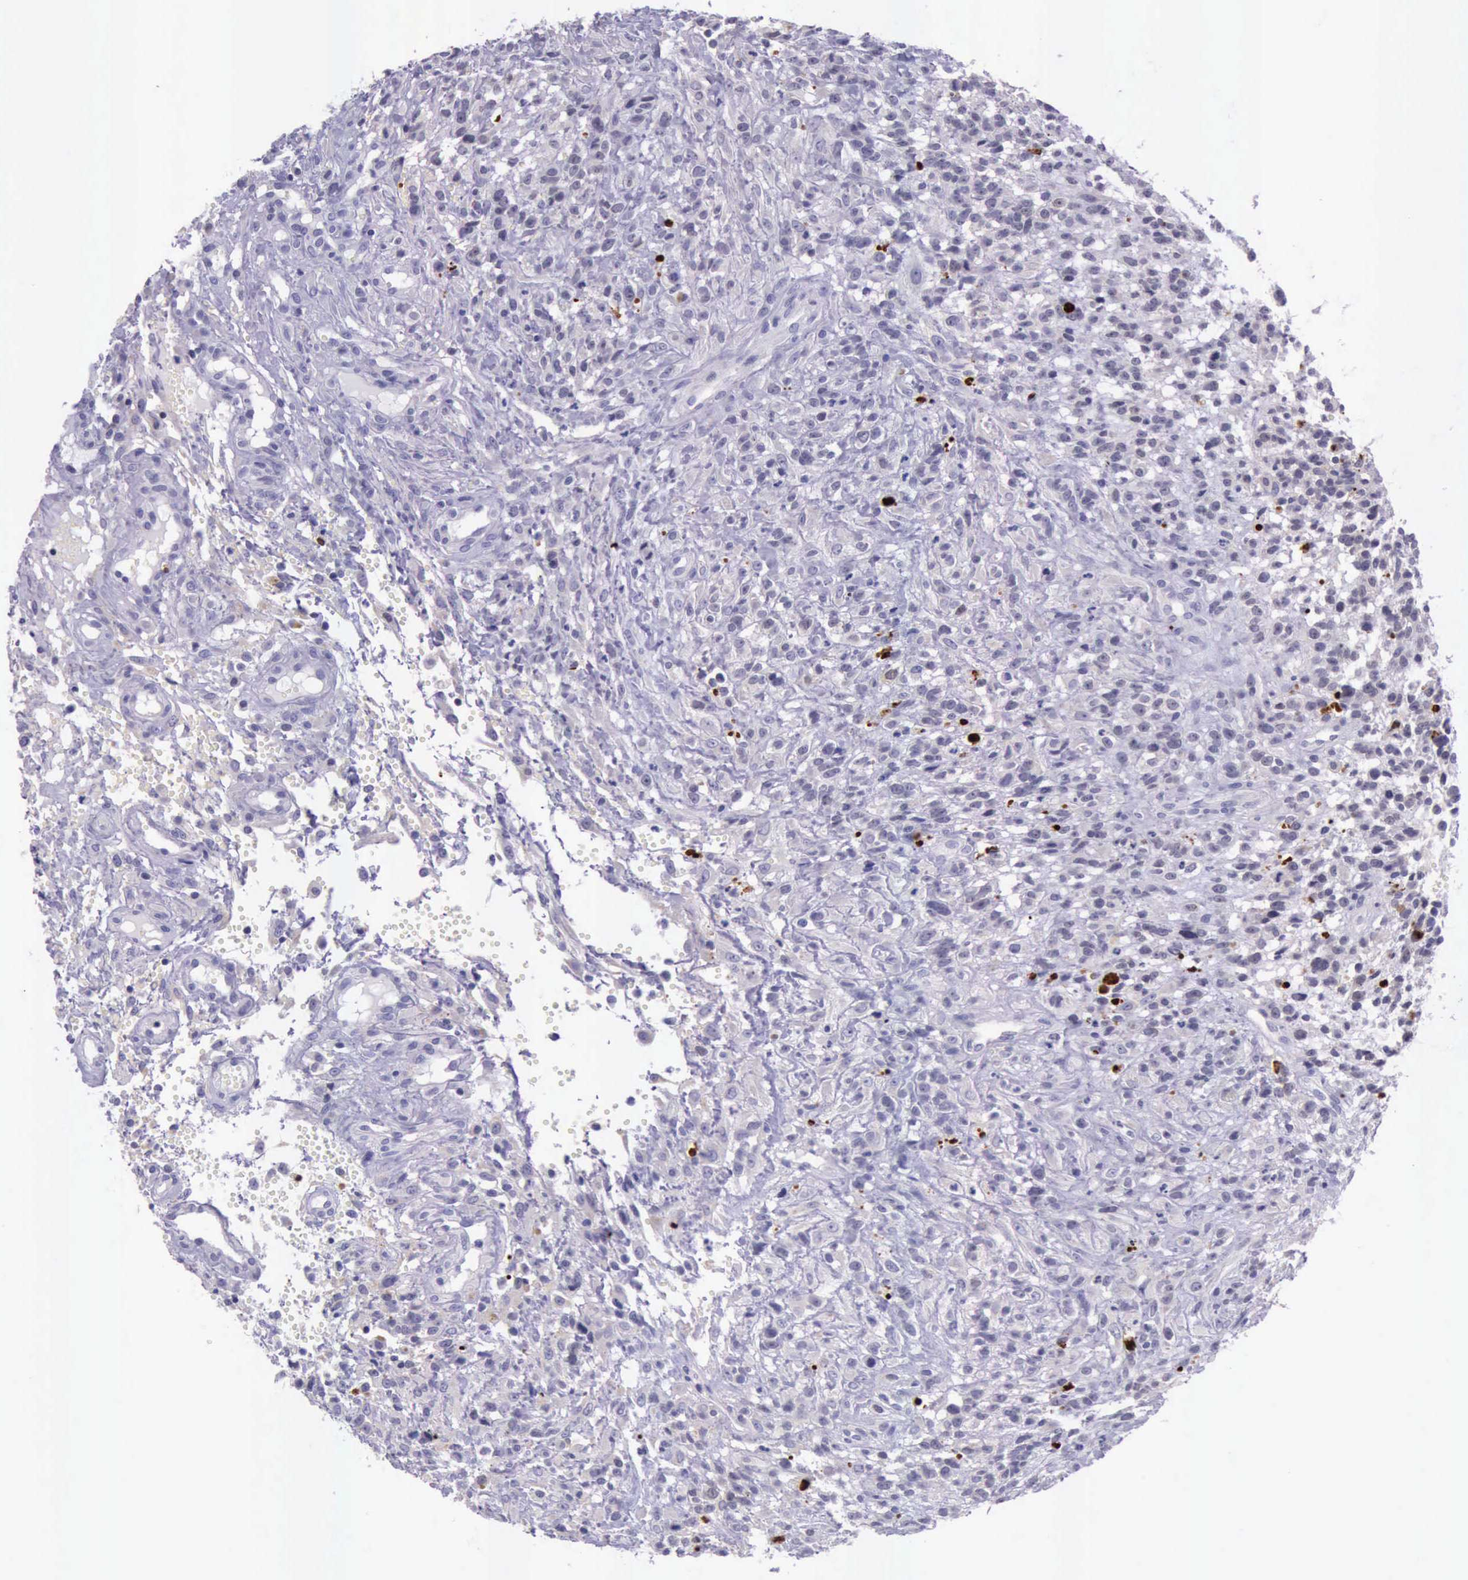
{"staining": {"intensity": "strong", "quantity": "<25%", "location": "nuclear"}, "tissue": "glioma", "cell_type": "Tumor cells", "image_type": "cancer", "snomed": [{"axis": "morphology", "description": "Glioma, malignant, High grade"}, {"axis": "topography", "description": "Brain"}], "caption": "A brown stain highlights strong nuclear positivity of a protein in glioma tumor cells. The staining is performed using DAB (3,3'-diaminobenzidine) brown chromogen to label protein expression. The nuclei are counter-stained blue using hematoxylin.", "gene": "PARP1", "patient": {"sex": "male", "age": 66}}